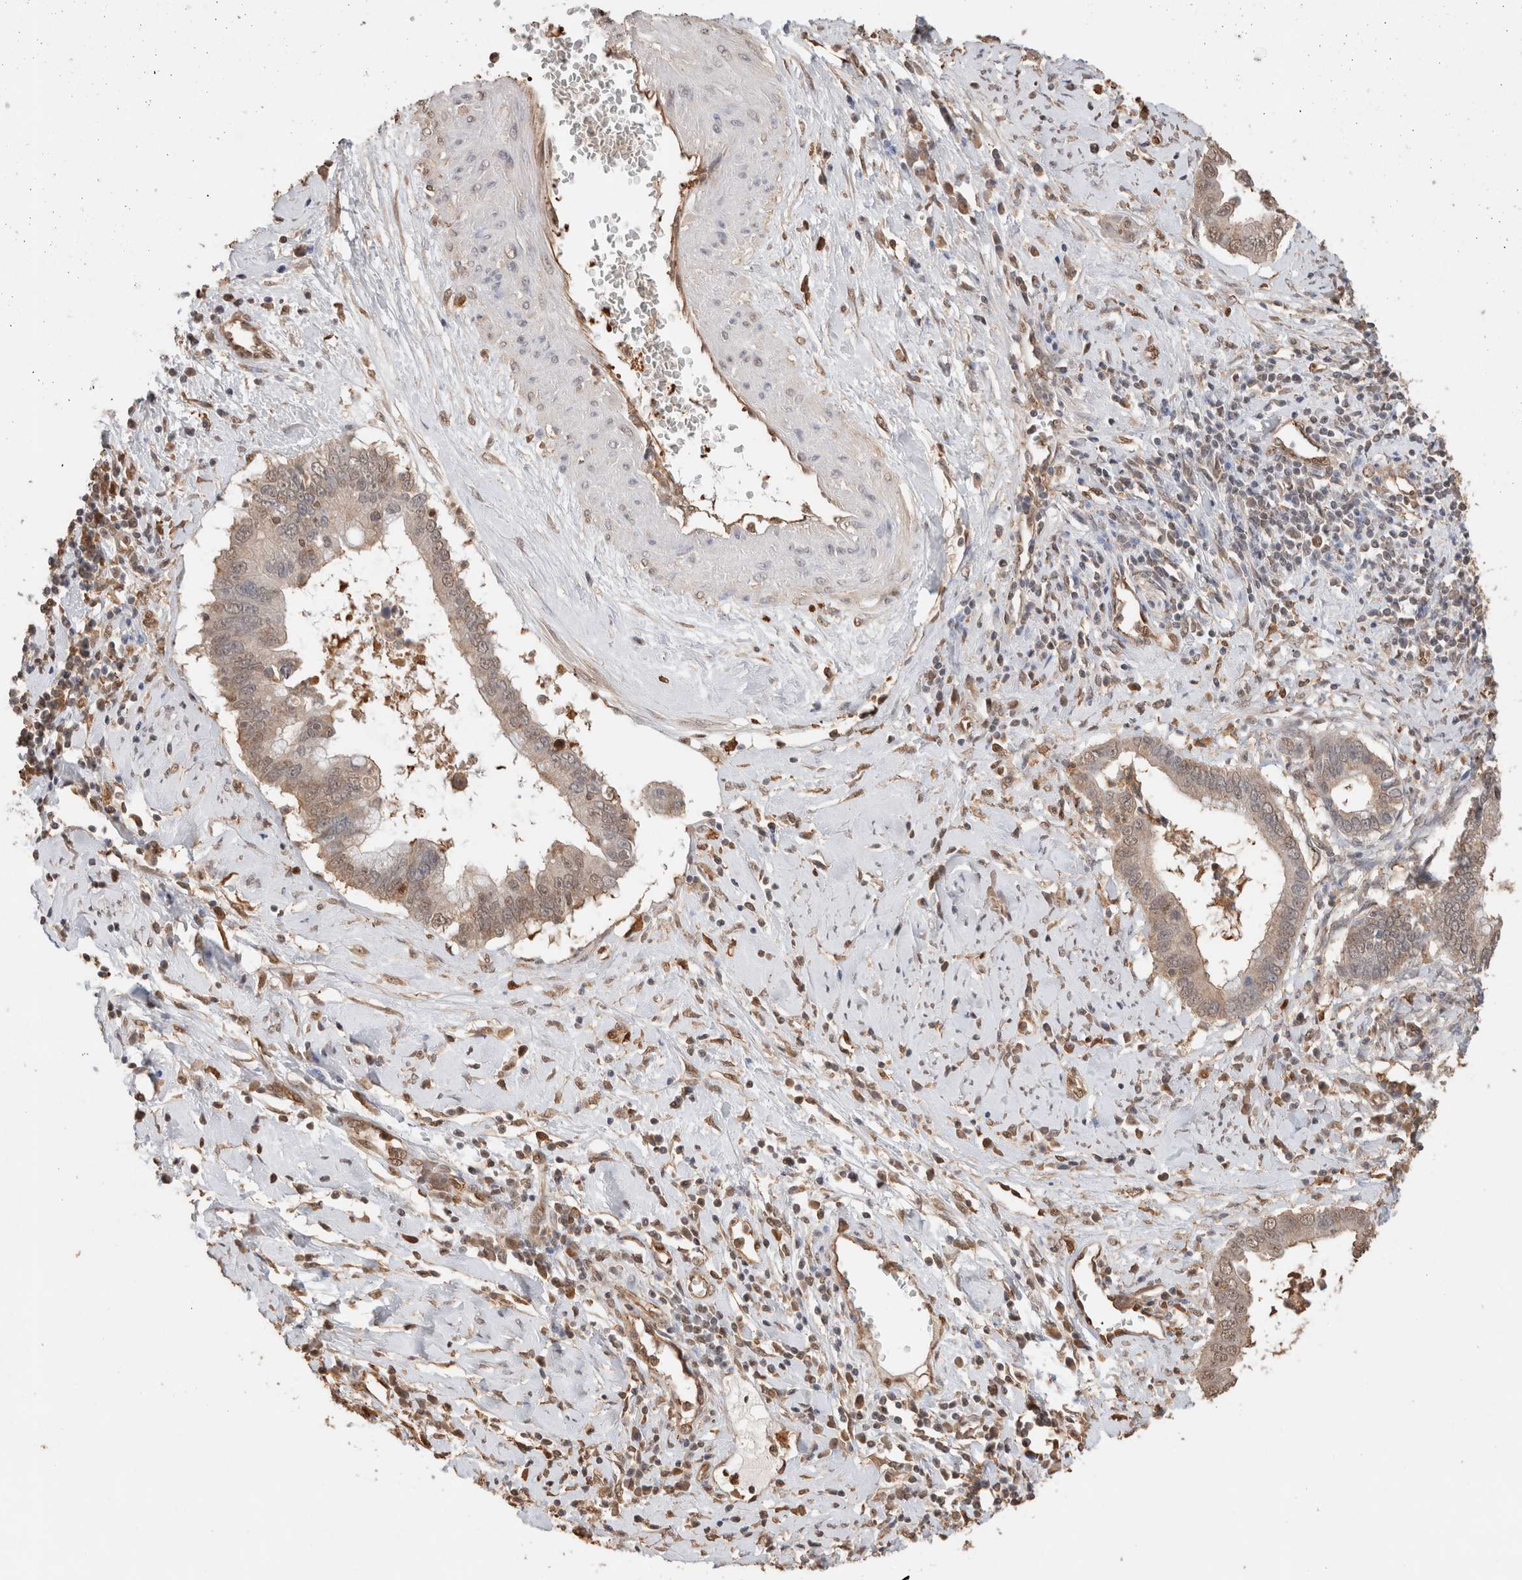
{"staining": {"intensity": "weak", "quantity": ">75%", "location": "cytoplasmic/membranous,nuclear"}, "tissue": "cervical cancer", "cell_type": "Tumor cells", "image_type": "cancer", "snomed": [{"axis": "morphology", "description": "Adenocarcinoma, NOS"}, {"axis": "topography", "description": "Cervix"}], "caption": "Brown immunohistochemical staining in cervical cancer demonstrates weak cytoplasmic/membranous and nuclear positivity in approximately >75% of tumor cells.", "gene": "YWHAH", "patient": {"sex": "female", "age": 44}}